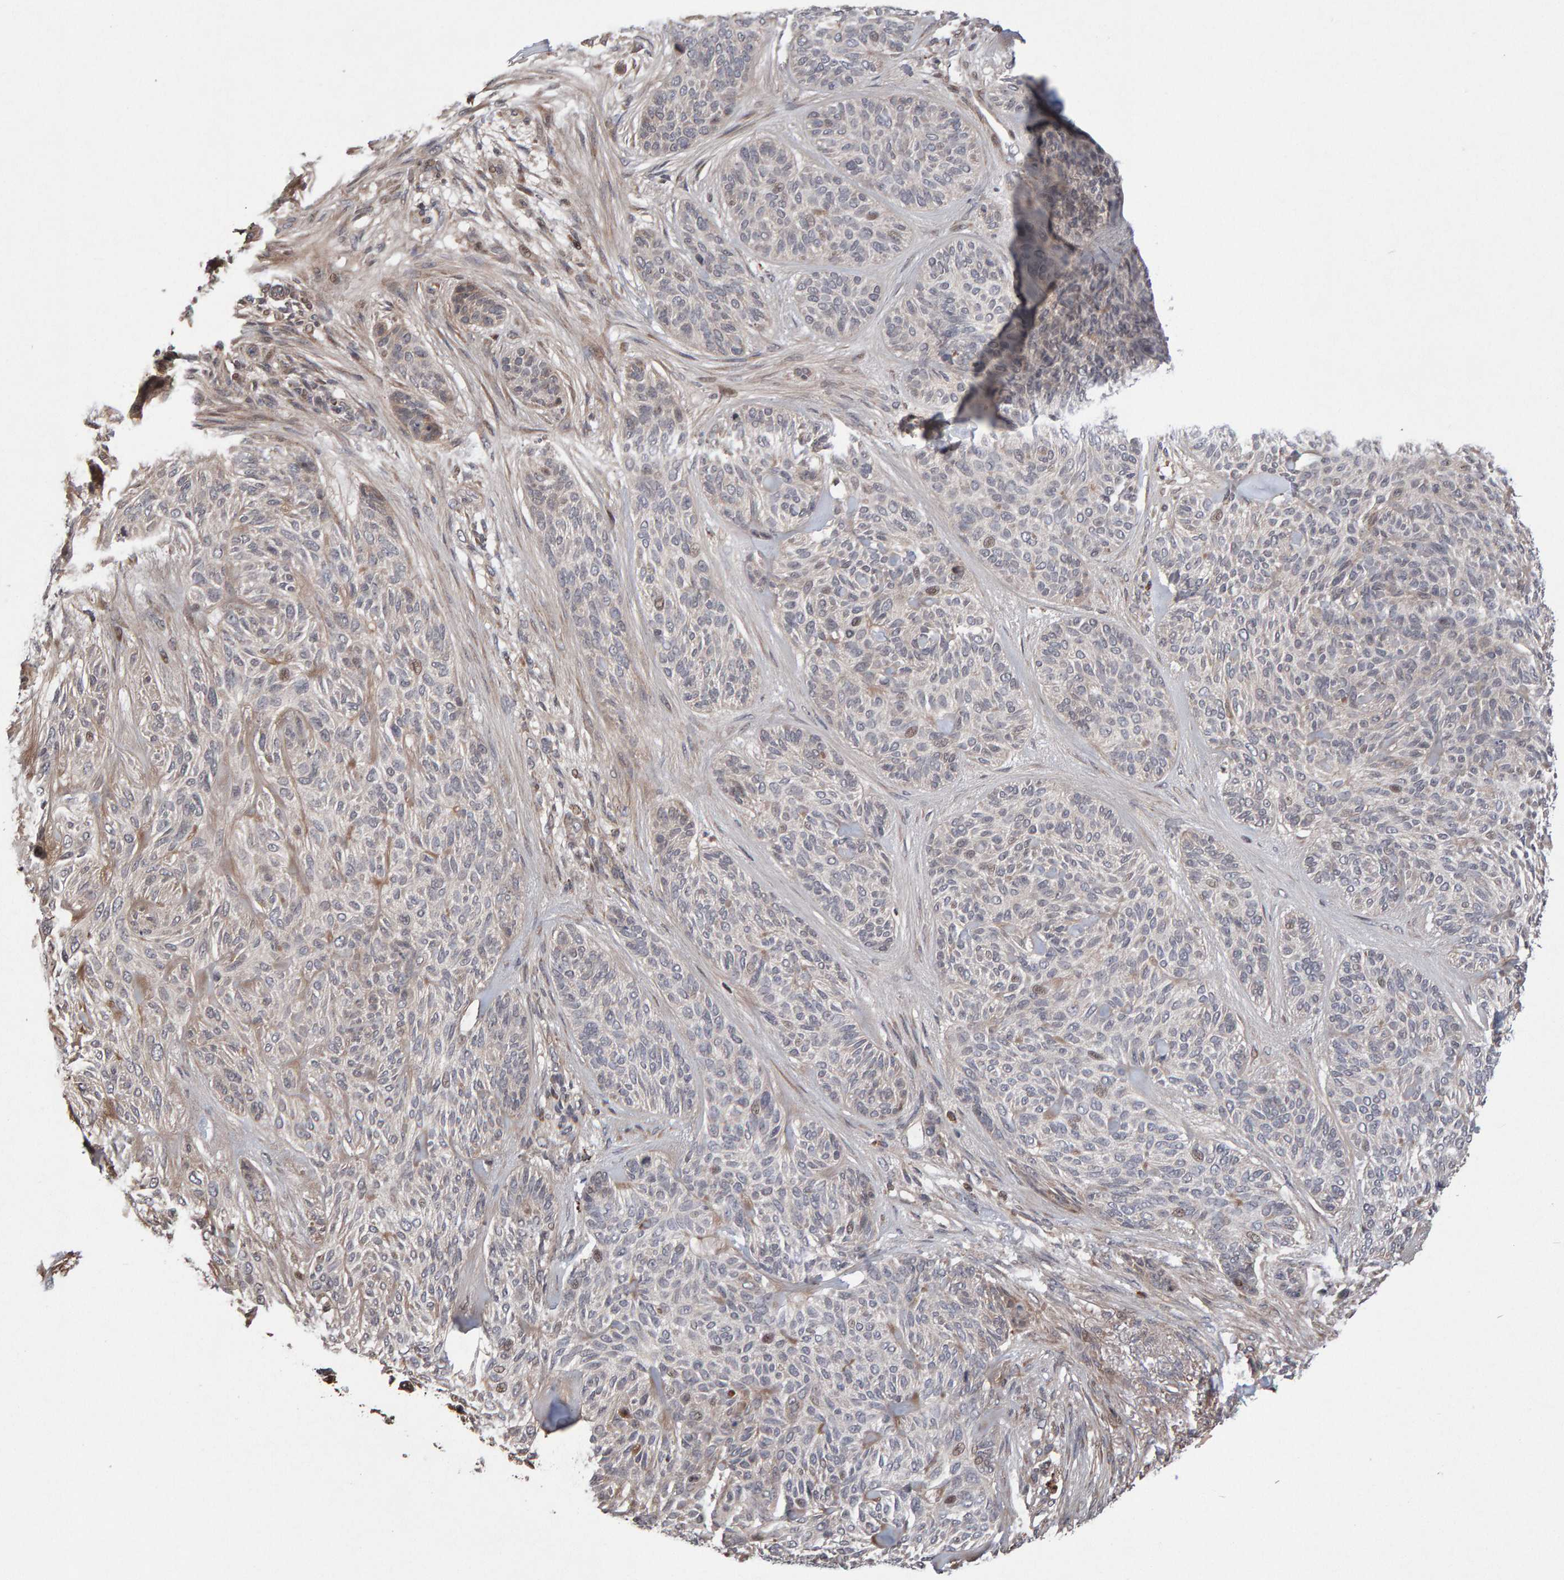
{"staining": {"intensity": "weak", "quantity": "<25%", "location": "cytoplasmic/membranous"}, "tissue": "skin cancer", "cell_type": "Tumor cells", "image_type": "cancer", "snomed": [{"axis": "morphology", "description": "Basal cell carcinoma"}, {"axis": "topography", "description": "Skin"}], "caption": "An image of human skin cancer is negative for staining in tumor cells.", "gene": "PECR", "patient": {"sex": "male", "age": 55}}